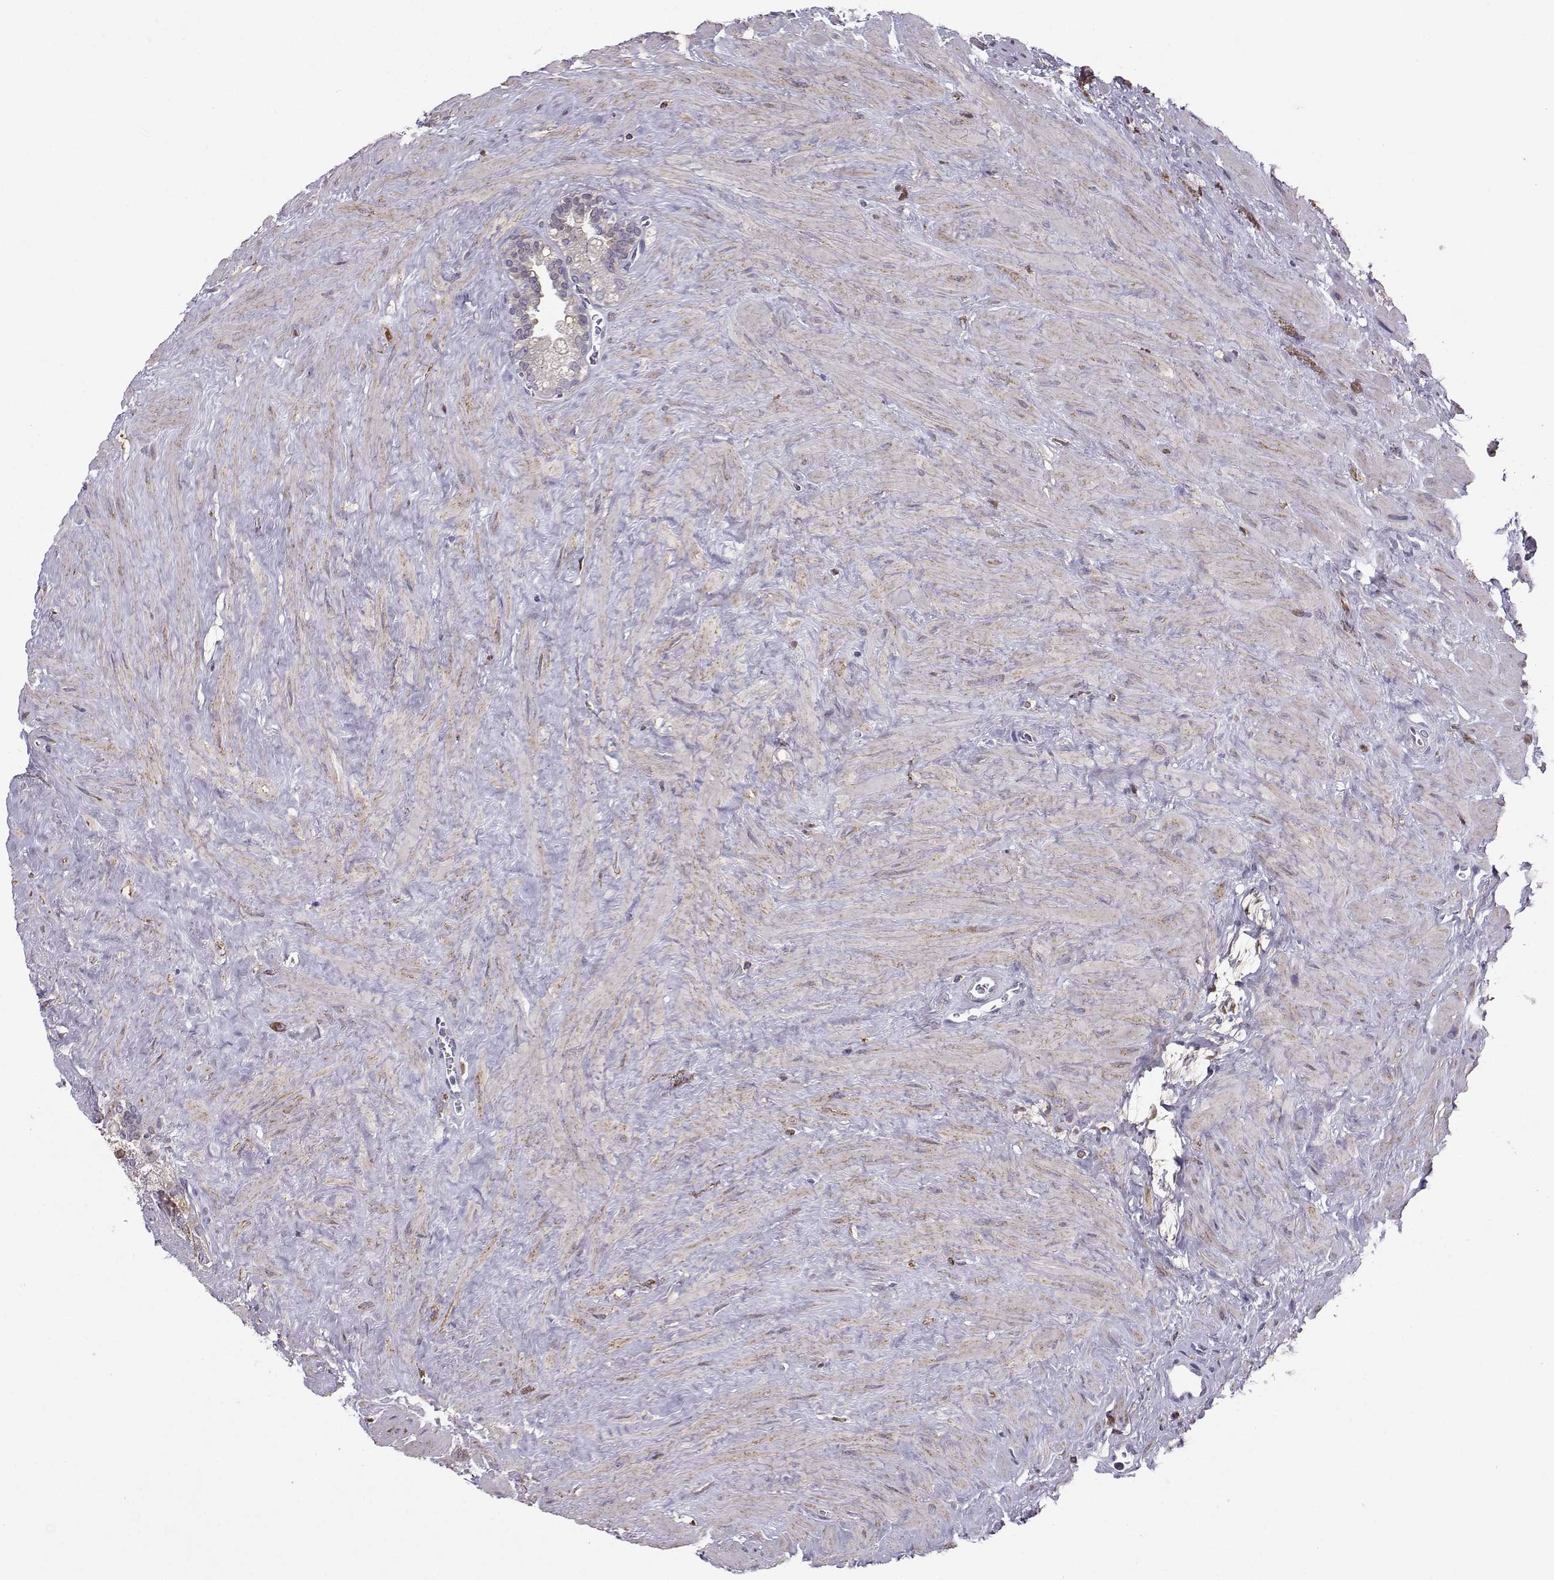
{"staining": {"intensity": "negative", "quantity": "none", "location": "none"}, "tissue": "seminal vesicle", "cell_type": "Glandular cells", "image_type": "normal", "snomed": [{"axis": "morphology", "description": "Normal tissue, NOS"}, {"axis": "topography", "description": "Seminal veicle"}], "caption": "An image of seminal vesicle stained for a protein shows no brown staining in glandular cells. (Stains: DAB IHC with hematoxylin counter stain, Microscopy: brightfield microscopy at high magnification).", "gene": "DCLK3", "patient": {"sex": "male", "age": 71}}